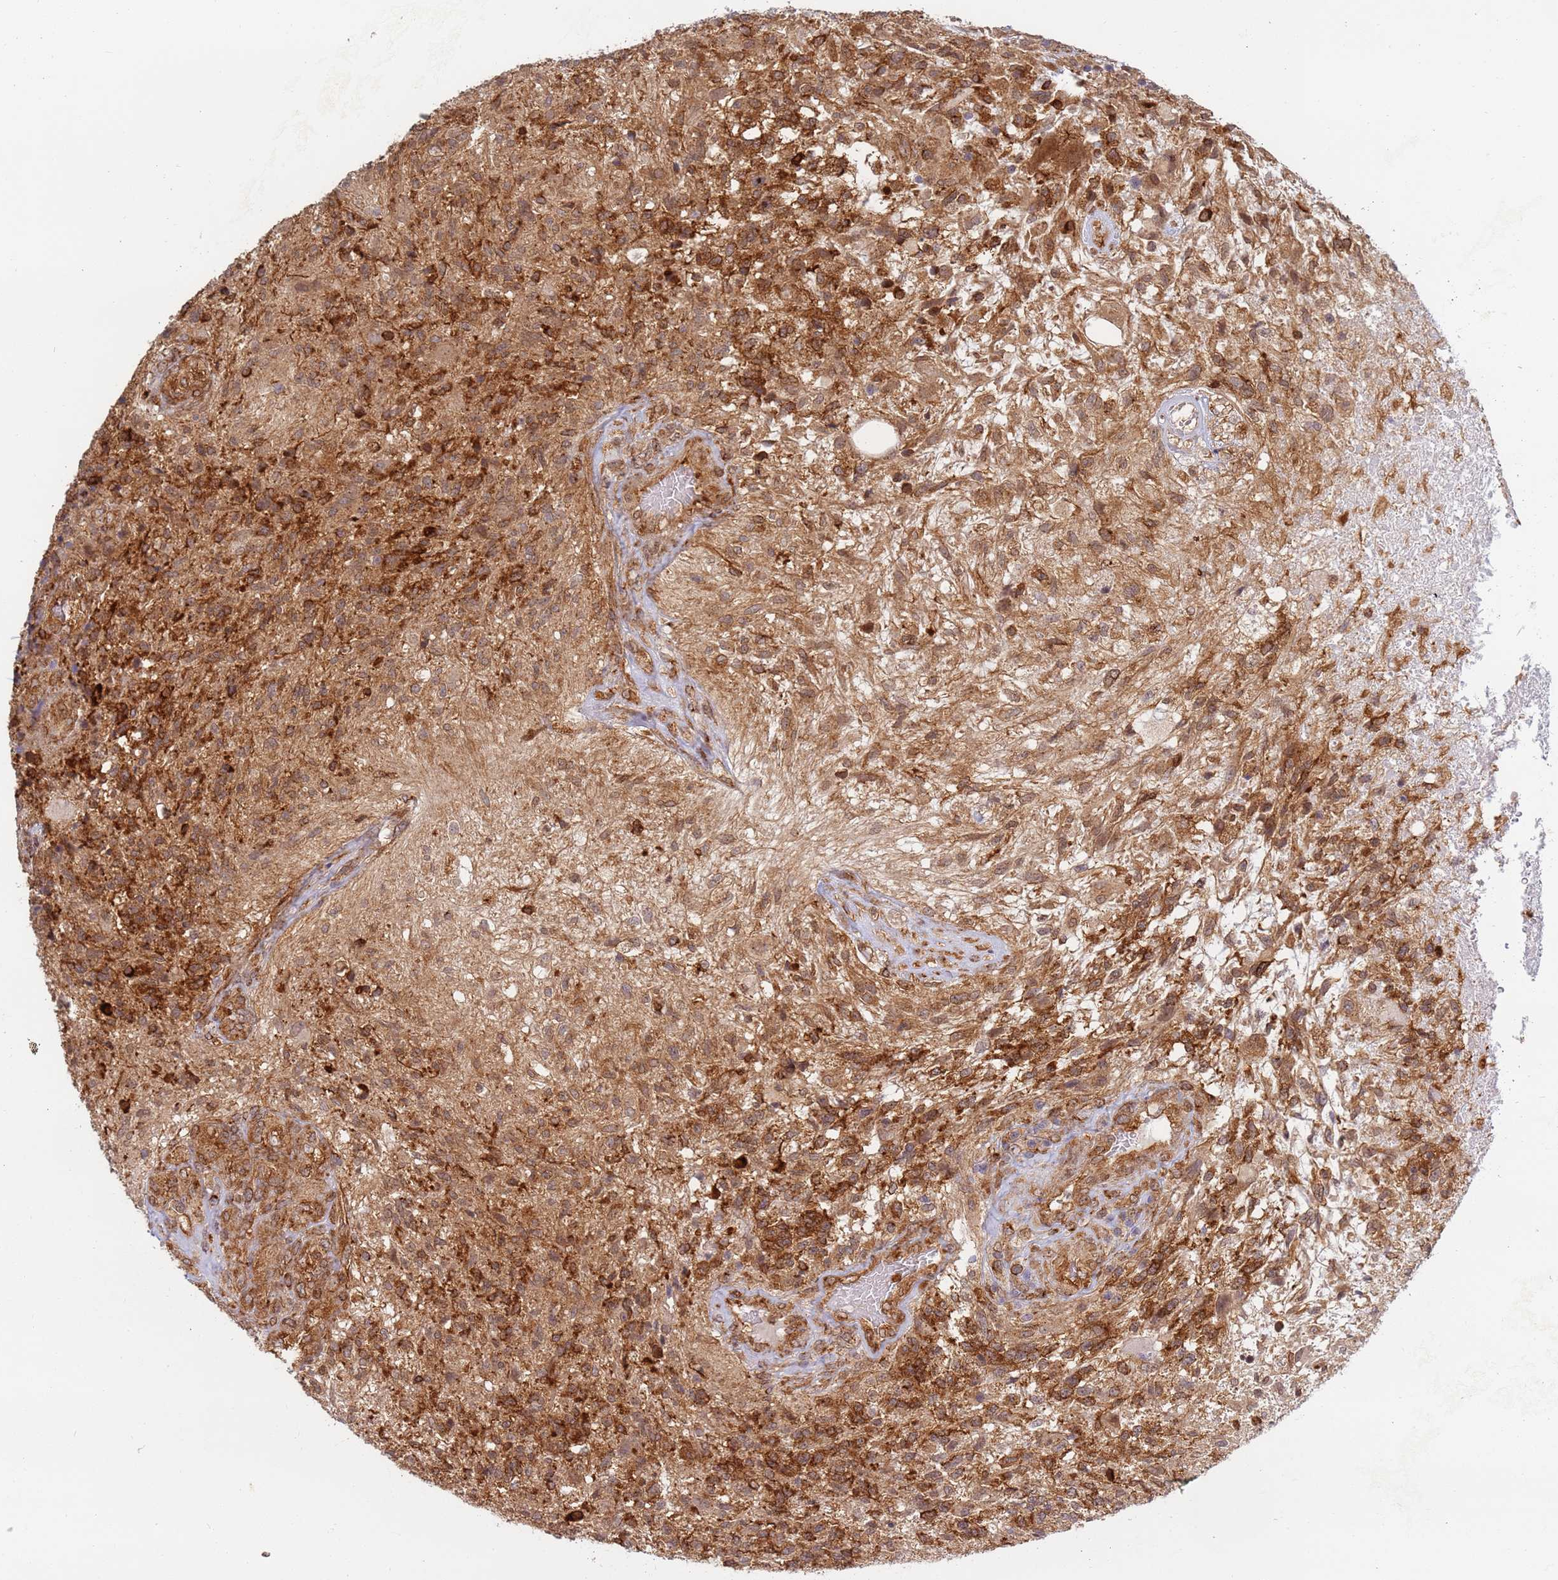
{"staining": {"intensity": "strong", "quantity": ">75%", "location": "cytoplasmic/membranous"}, "tissue": "glioma", "cell_type": "Tumor cells", "image_type": "cancer", "snomed": [{"axis": "morphology", "description": "Glioma, malignant, High grade"}, {"axis": "topography", "description": "Brain"}], "caption": "Human malignant glioma (high-grade) stained for a protein (brown) displays strong cytoplasmic/membranous positive expression in approximately >75% of tumor cells.", "gene": "CEP170", "patient": {"sex": "male", "age": 56}}